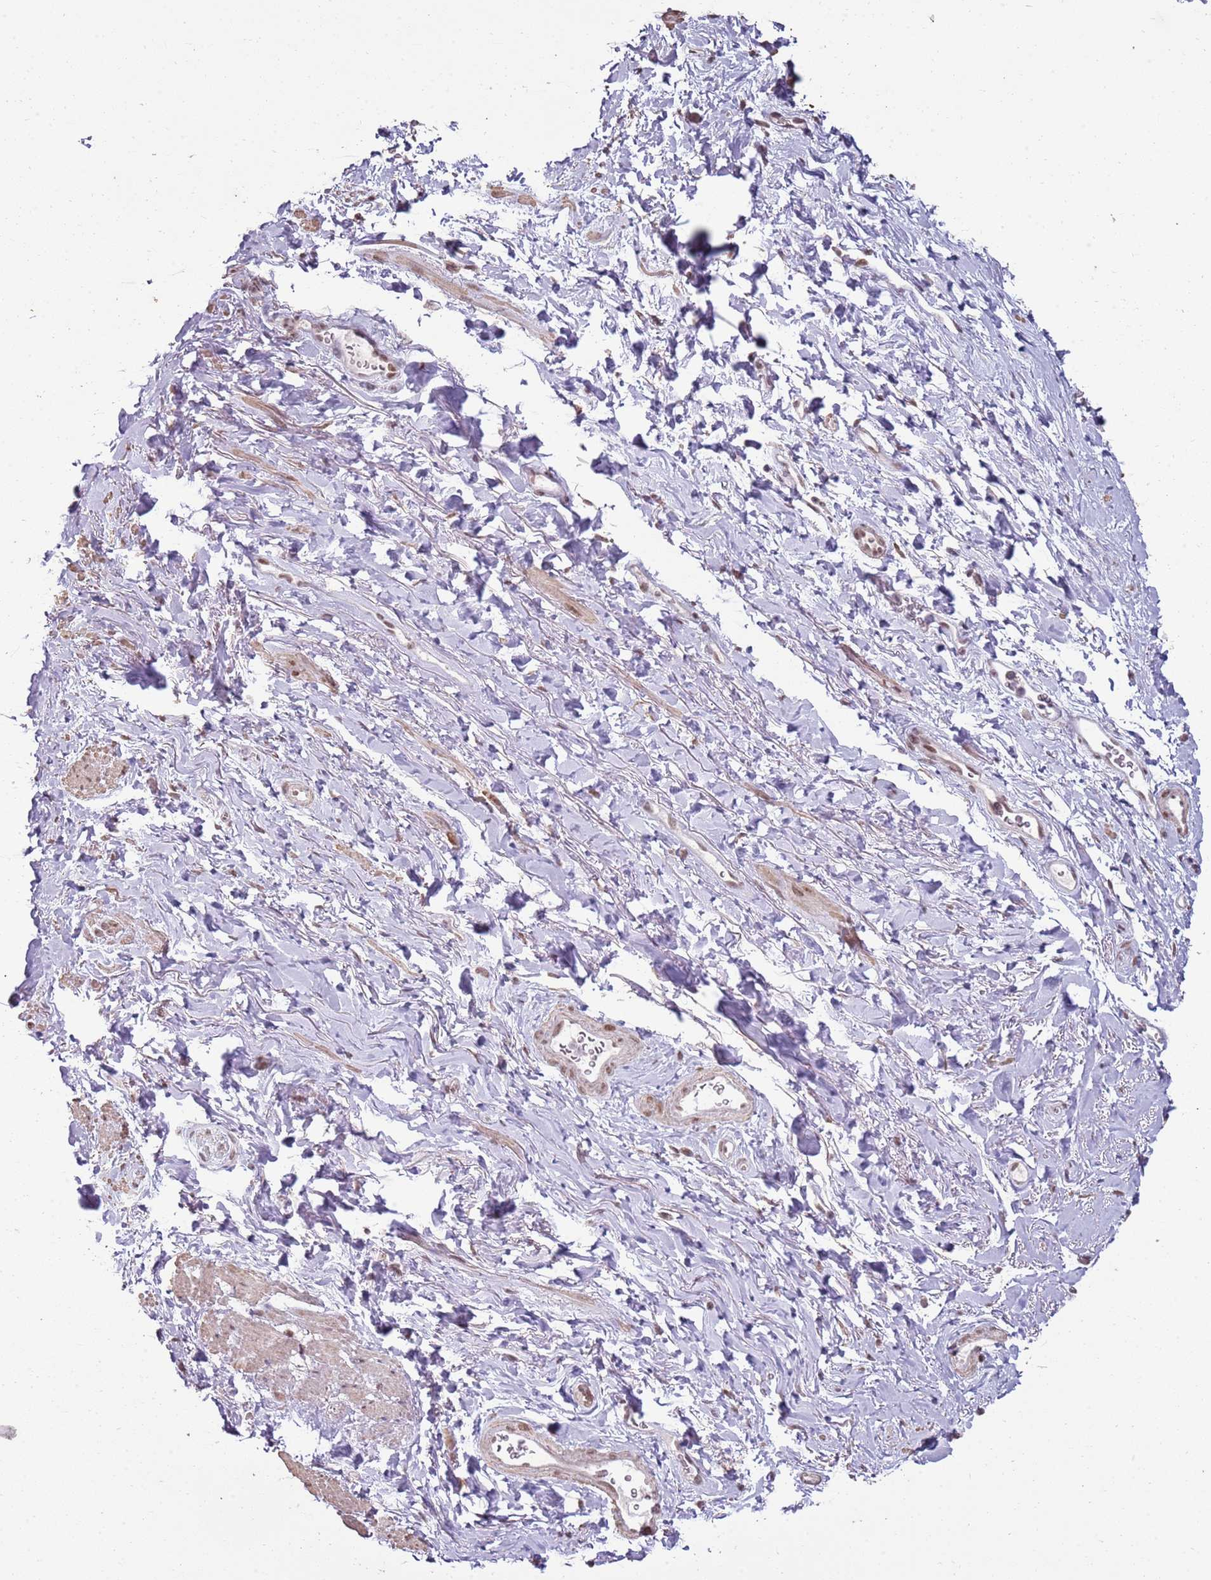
{"staining": {"intensity": "moderate", "quantity": "25%-75%", "location": "cytoplasmic/membranous,nuclear"}, "tissue": "smooth muscle", "cell_type": "Smooth muscle cells", "image_type": "normal", "snomed": [{"axis": "morphology", "description": "Normal tissue, NOS"}, {"axis": "topography", "description": "Smooth muscle"}, {"axis": "topography", "description": "Peripheral nerve tissue"}], "caption": "Smooth muscle stained with a brown dye displays moderate cytoplasmic/membranous,nuclear positive expression in approximately 25%-75% of smooth muscle cells.", "gene": "ARL14EP", "patient": {"sex": "male", "age": 69}}